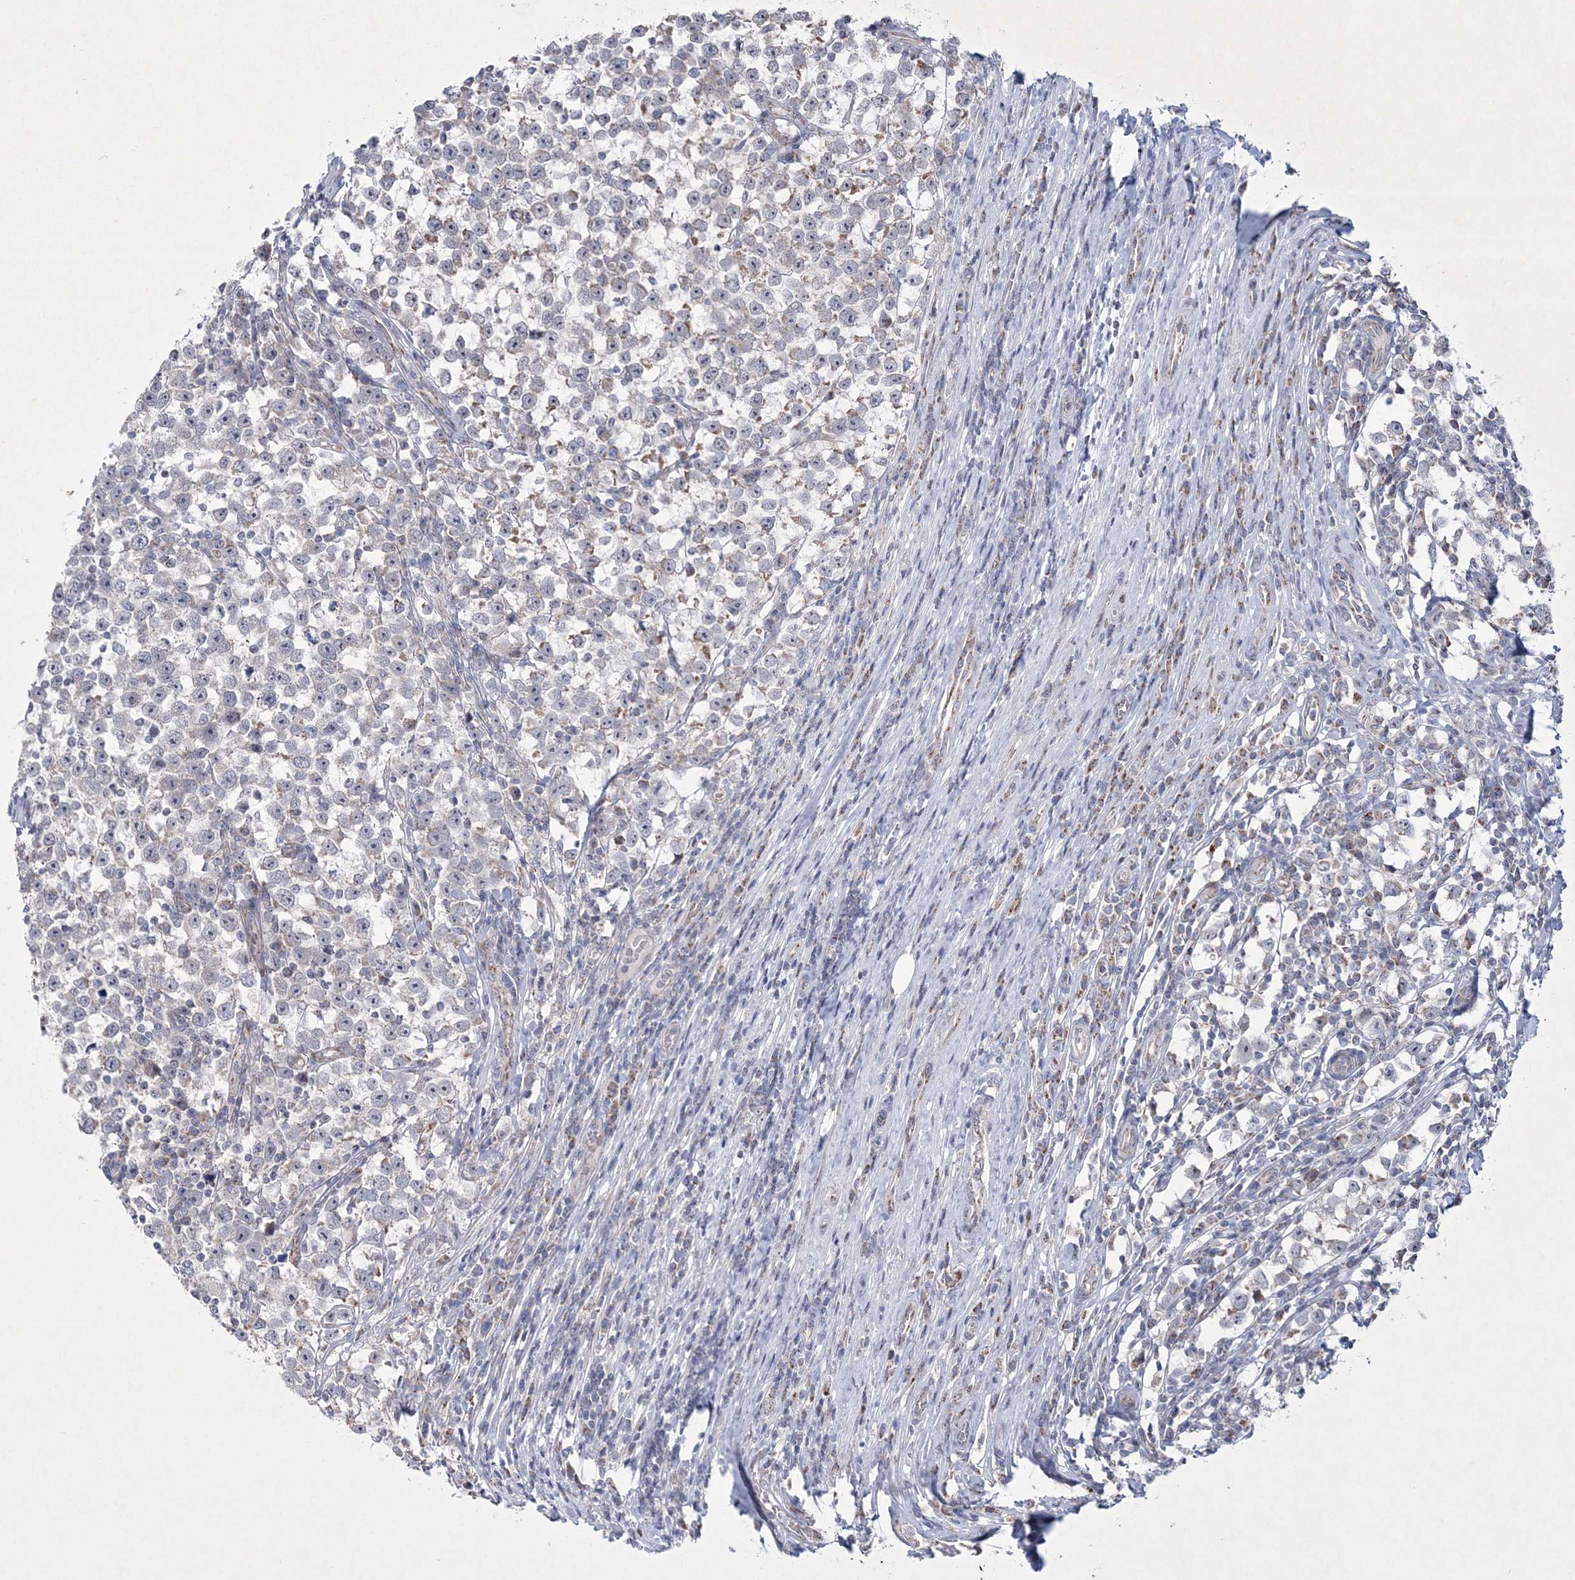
{"staining": {"intensity": "weak", "quantity": "<25%", "location": "cytoplasmic/membranous"}, "tissue": "testis cancer", "cell_type": "Tumor cells", "image_type": "cancer", "snomed": [{"axis": "morphology", "description": "Normal tissue, NOS"}, {"axis": "morphology", "description": "Seminoma, NOS"}, {"axis": "topography", "description": "Testis"}], "caption": "Seminoma (testis) stained for a protein using immunohistochemistry exhibits no expression tumor cells.", "gene": "CES4A", "patient": {"sex": "male", "age": 43}}